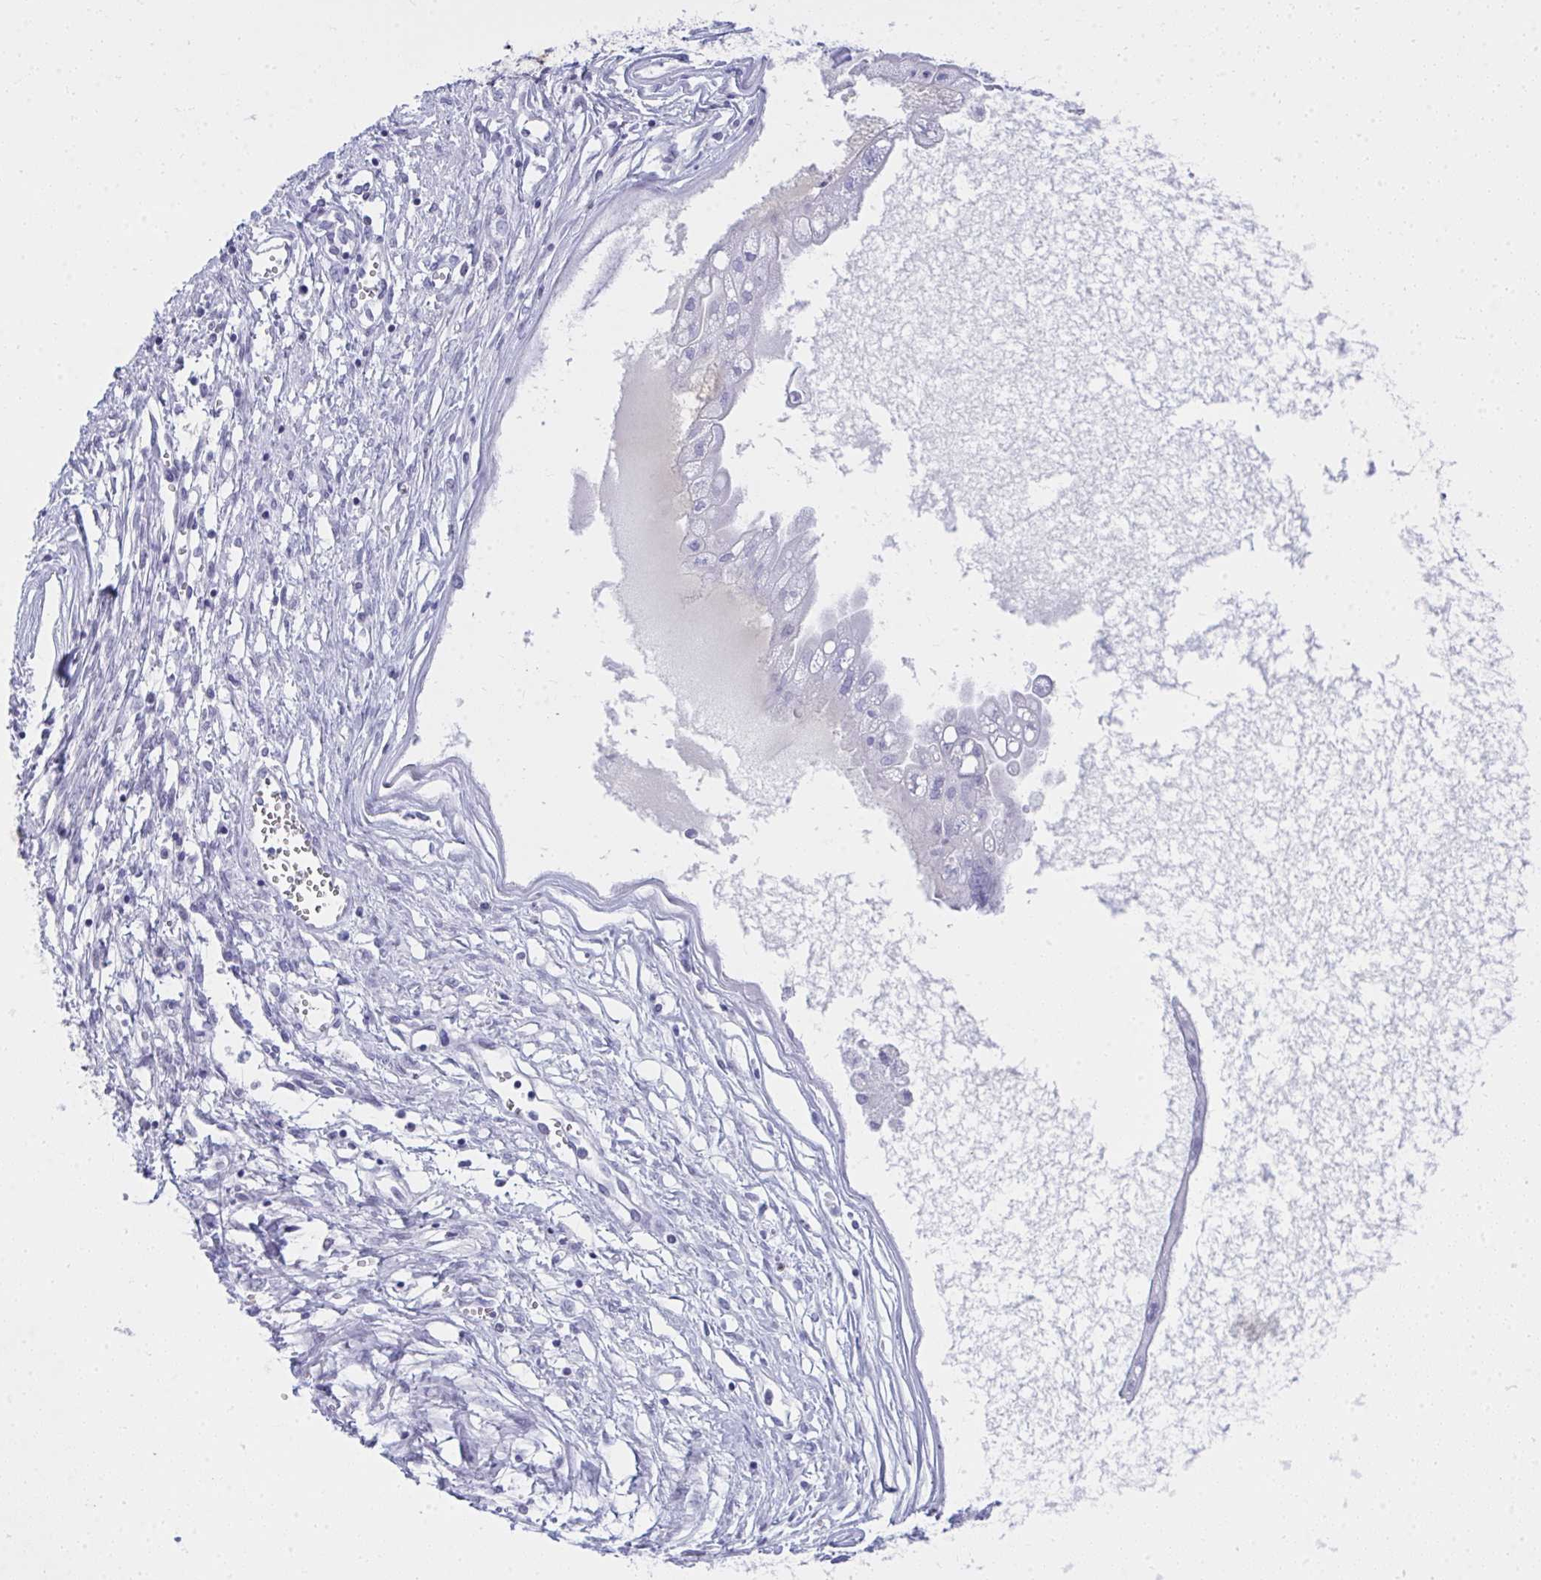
{"staining": {"intensity": "negative", "quantity": "none", "location": "none"}, "tissue": "ovarian cancer", "cell_type": "Tumor cells", "image_type": "cancer", "snomed": [{"axis": "morphology", "description": "Cystadenocarcinoma, mucinous, NOS"}, {"axis": "topography", "description": "Ovary"}], "caption": "Tumor cells show no significant positivity in mucinous cystadenocarcinoma (ovarian).", "gene": "OR5F1", "patient": {"sex": "female", "age": 34}}